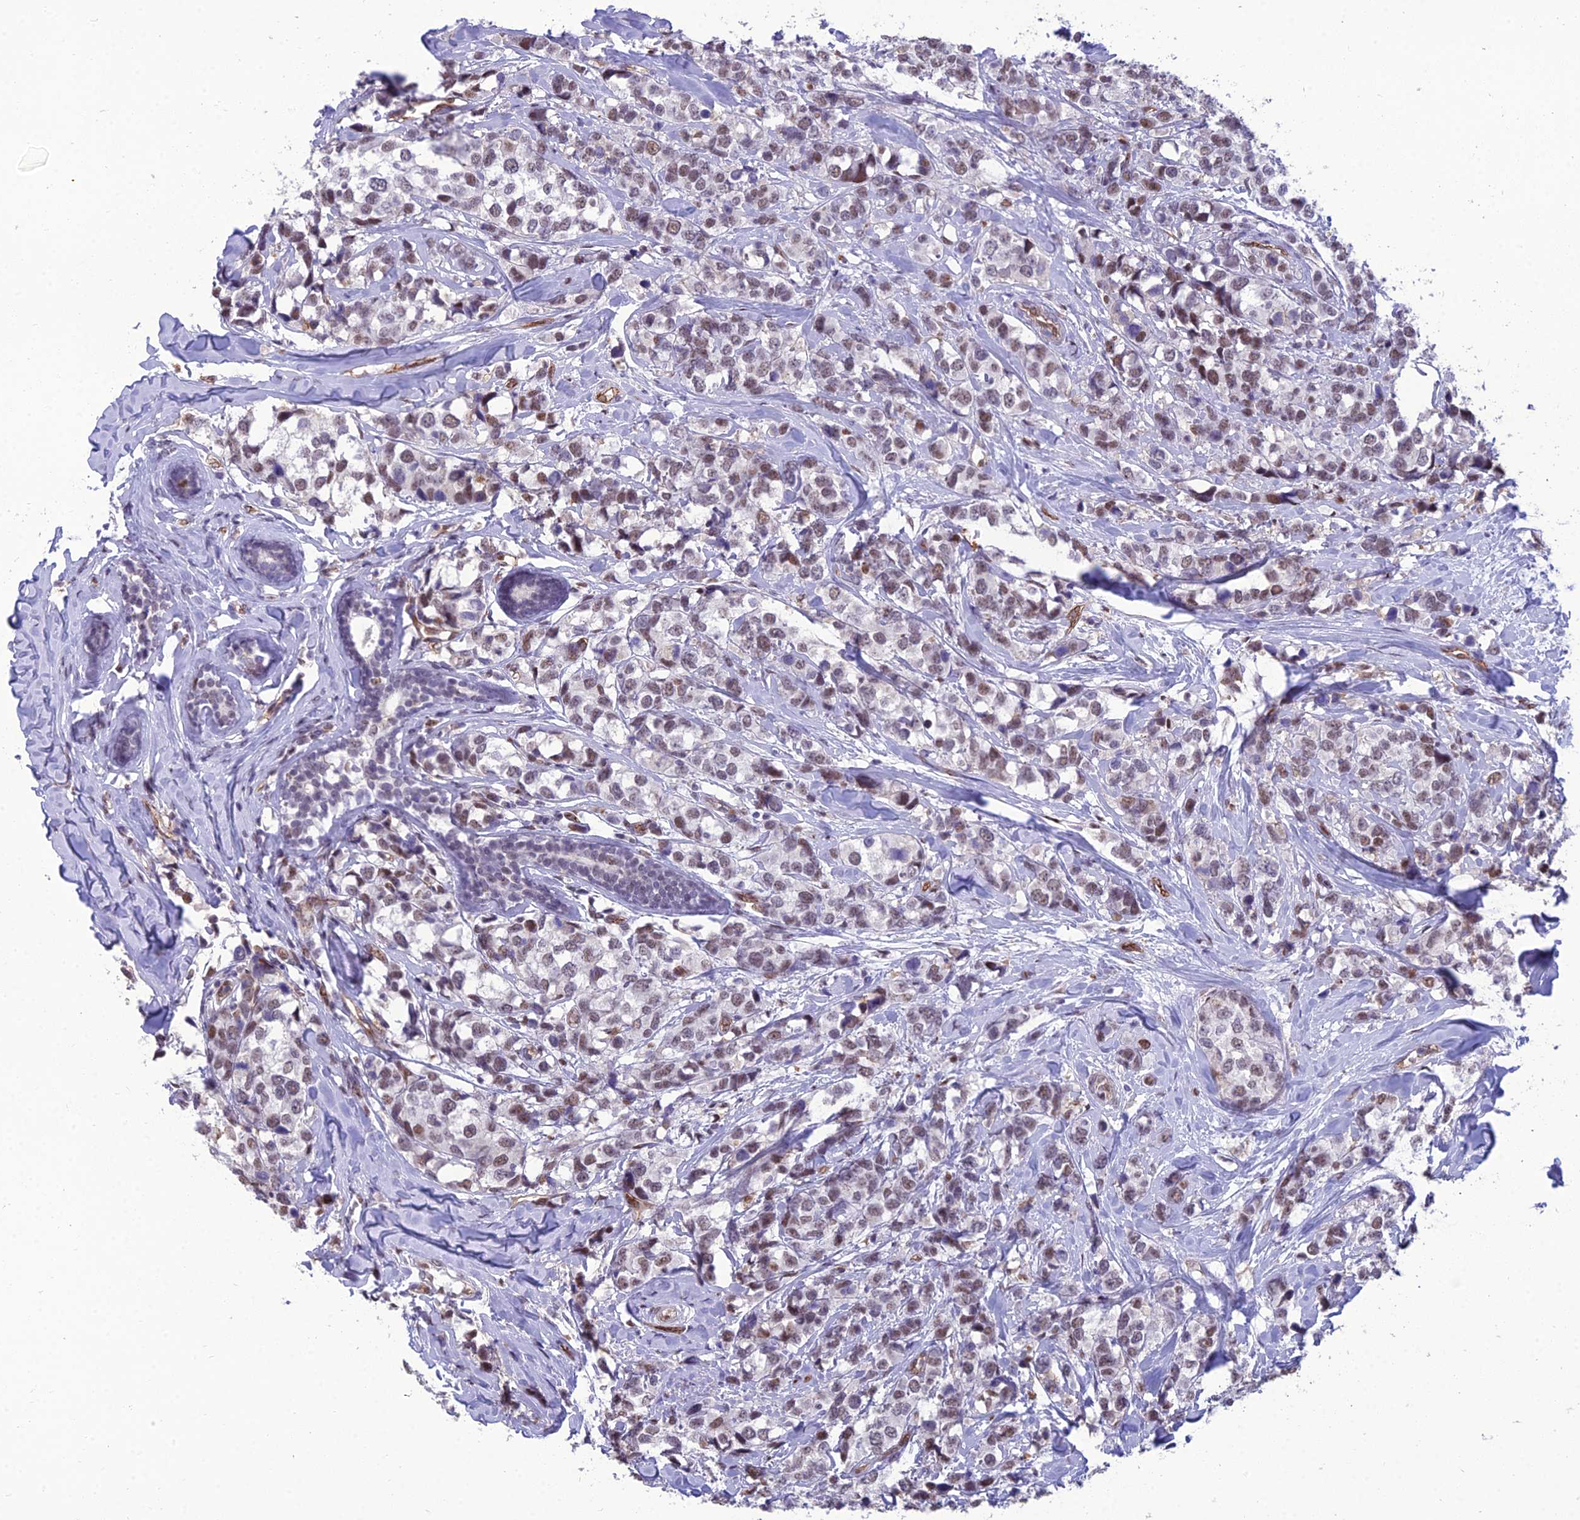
{"staining": {"intensity": "weak", "quantity": "25%-75%", "location": "nuclear"}, "tissue": "breast cancer", "cell_type": "Tumor cells", "image_type": "cancer", "snomed": [{"axis": "morphology", "description": "Lobular carcinoma"}, {"axis": "topography", "description": "Breast"}], "caption": "Immunohistochemical staining of human lobular carcinoma (breast) shows low levels of weak nuclear protein positivity in approximately 25%-75% of tumor cells.", "gene": "RANBP3", "patient": {"sex": "female", "age": 59}}